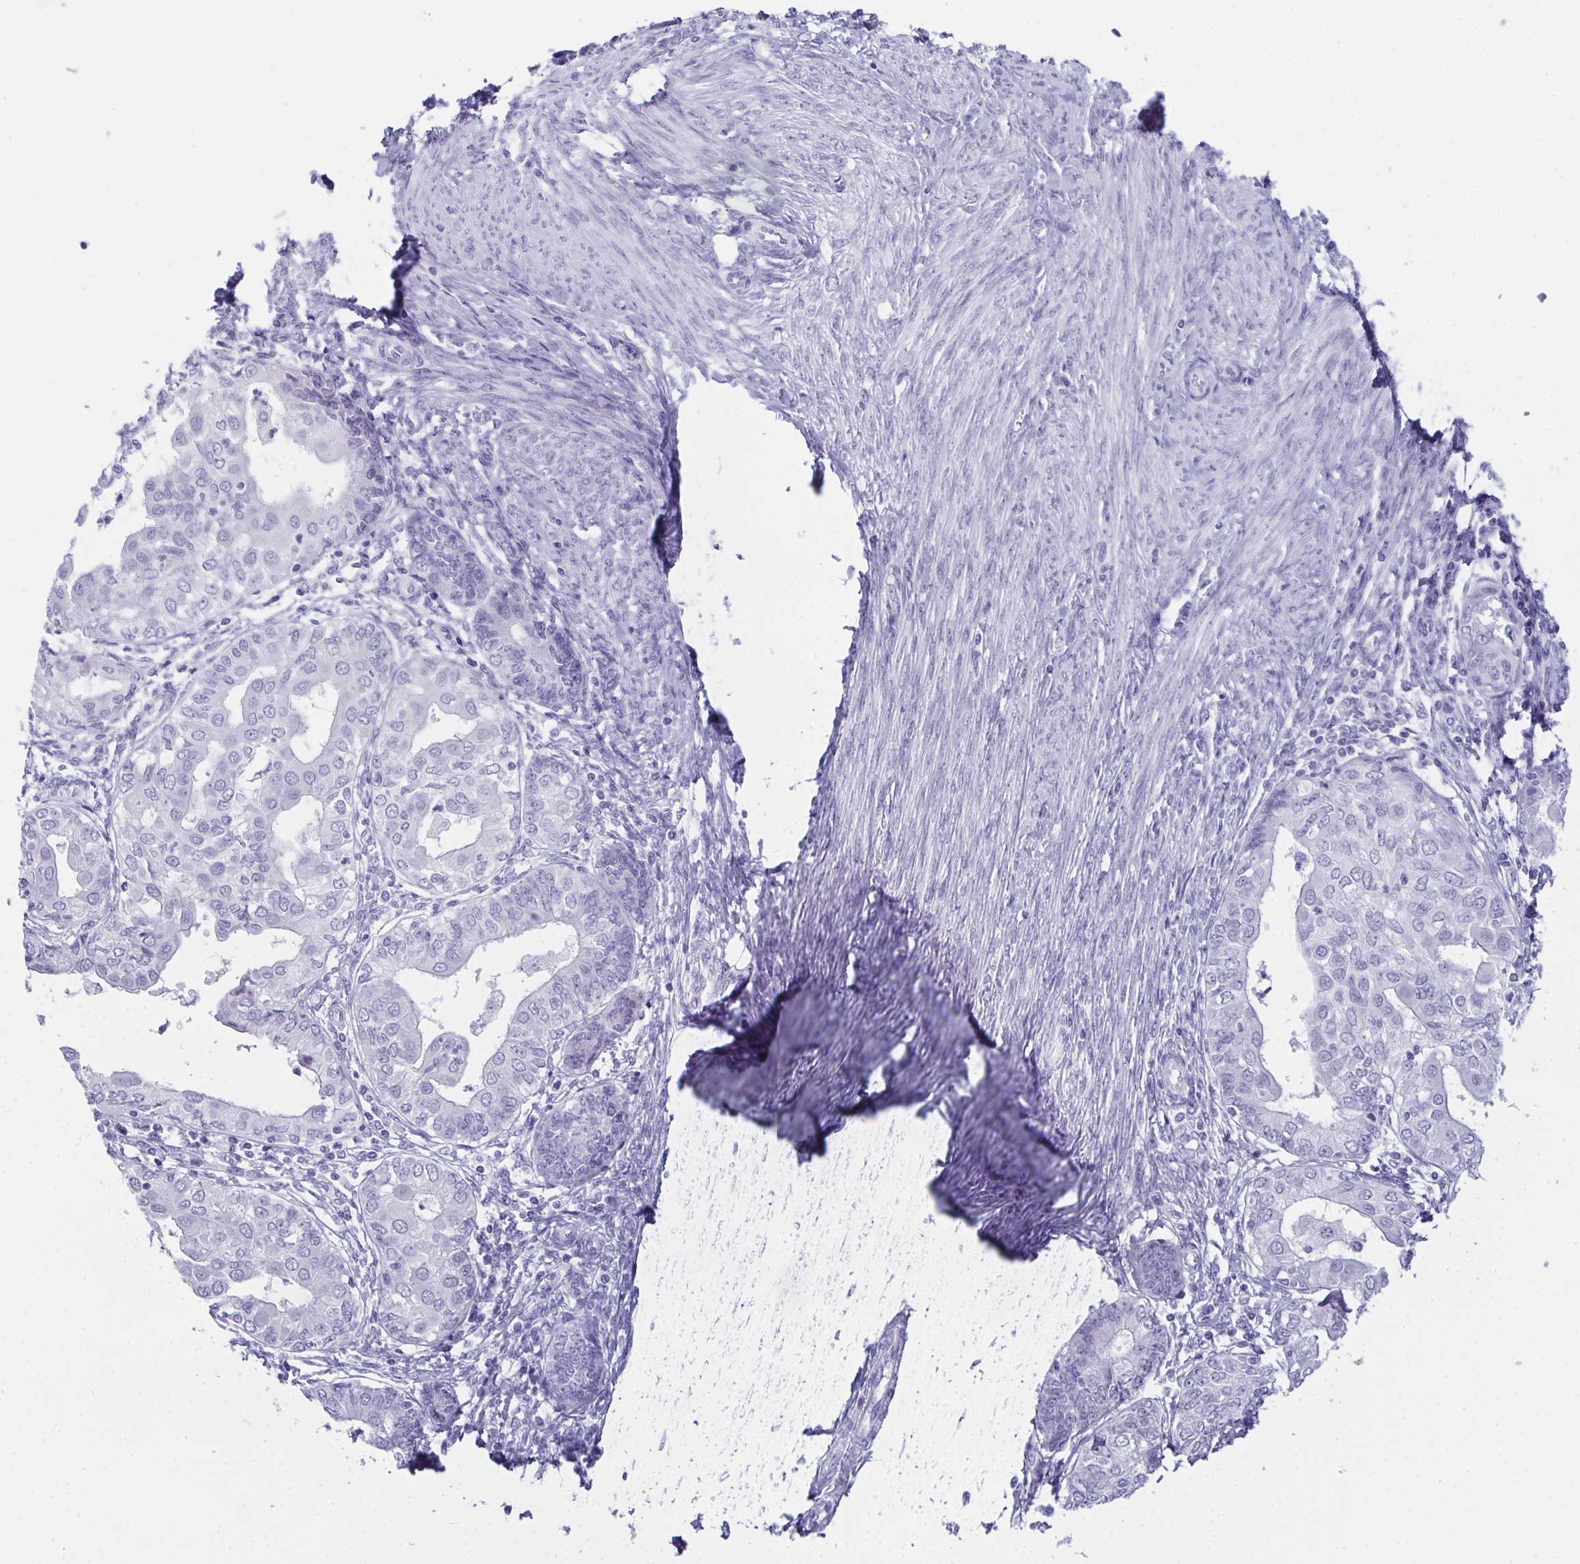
{"staining": {"intensity": "negative", "quantity": "none", "location": "none"}, "tissue": "endometrial cancer", "cell_type": "Tumor cells", "image_type": "cancer", "snomed": [{"axis": "morphology", "description": "Adenocarcinoma, NOS"}, {"axis": "topography", "description": "Endometrium"}], "caption": "Adenocarcinoma (endometrial) stained for a protein using immunohistochemistry (IHC) demonstrates no staining tumor cells.", "gene": "TEX19", "patient": {"sex": "female", "age": 68}}